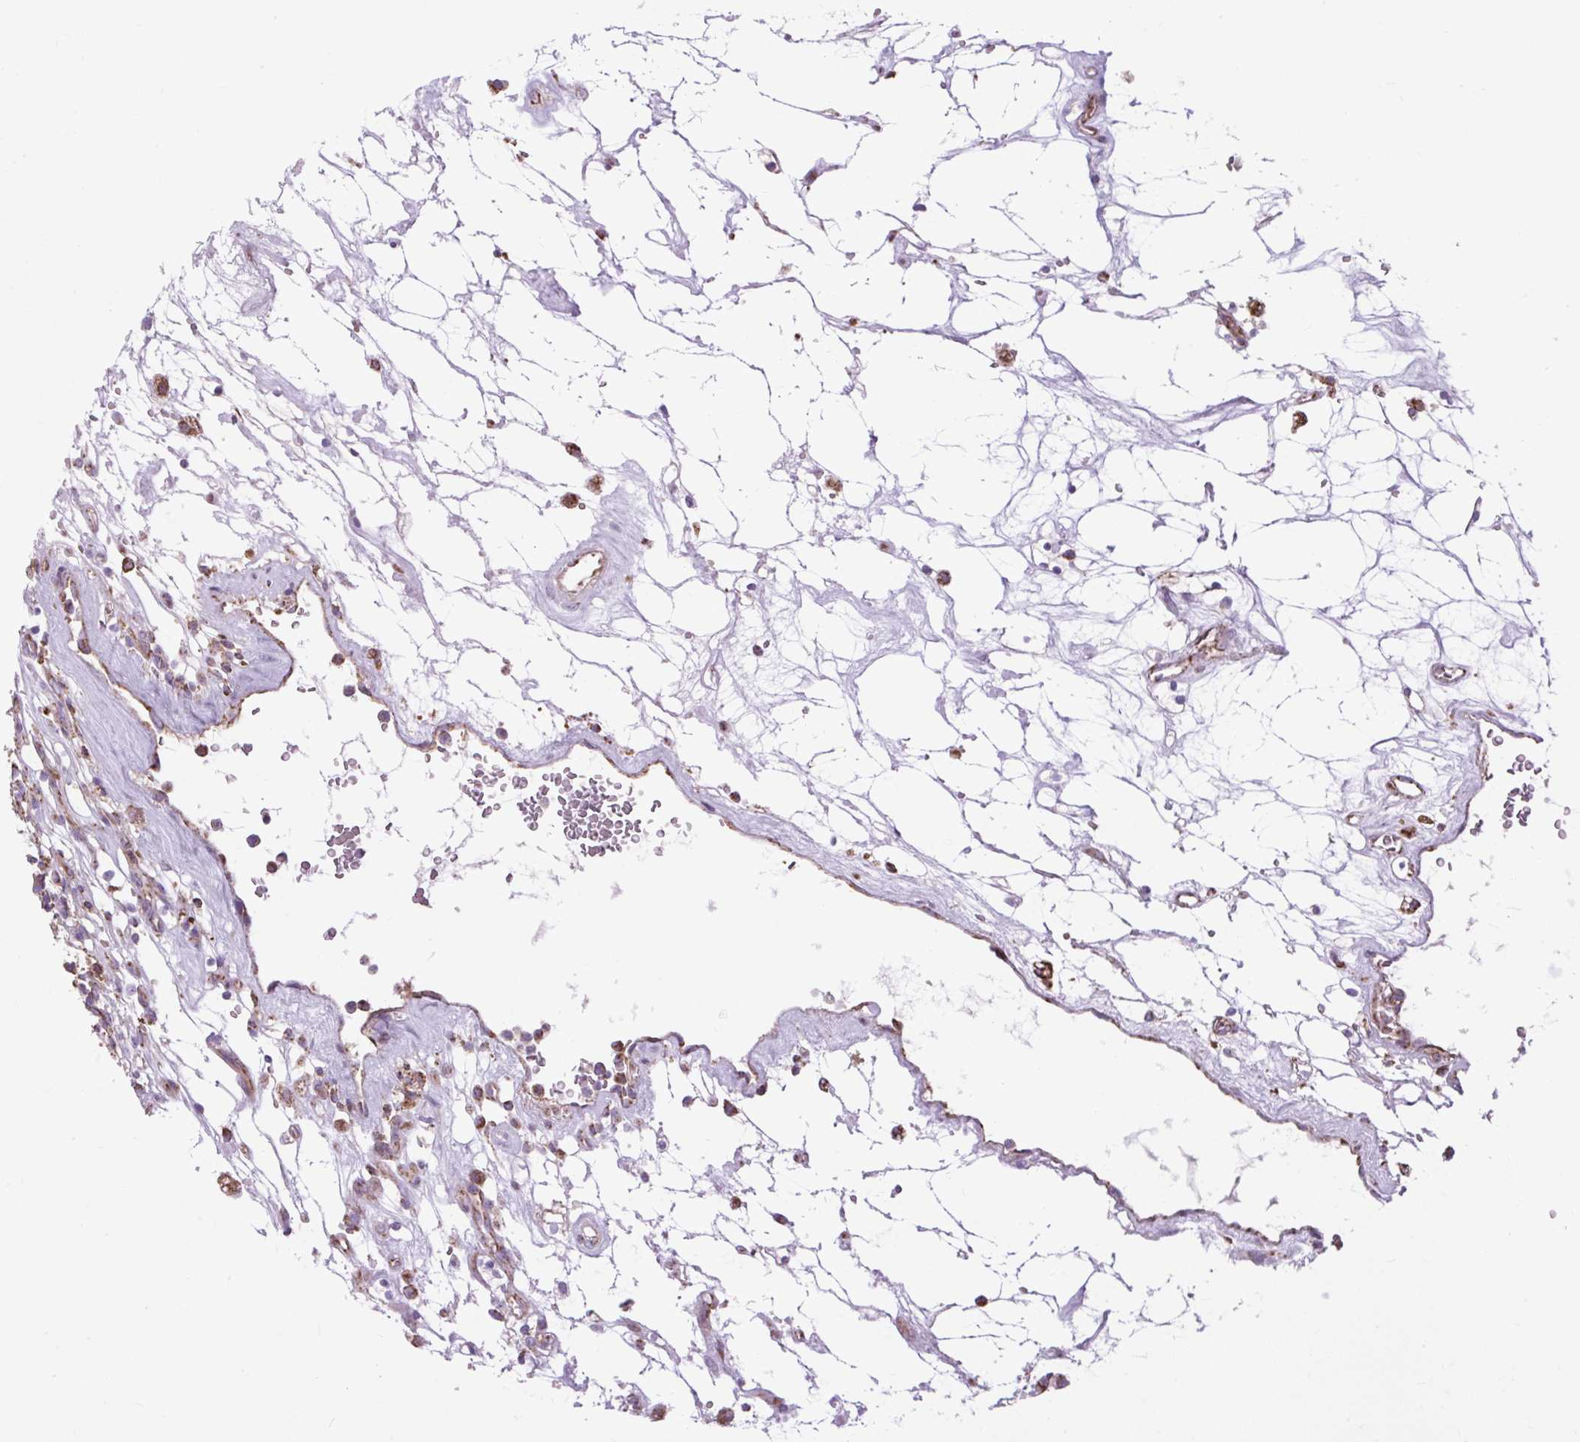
{"staining": {"intensity": "negative", "quantity": "none", "location": "none"}, "tissue": "renal cancer", "cell_type": "Tumor cells", "image_type": "cancer", "snomed": [{"axis": "morphology", "description": "Adenocarcinoma, NOS"}, {"axis": "topography", "description": "Kidney"}], "caption": "This is a histopathology image of immunohistochemistry (IHC) staining of renal cancer, which shows no positivity in tumor cells. Nuclei are stained in blue.", "gene": "PLCG1", "patient": {"sex": "female", "age": 69}}